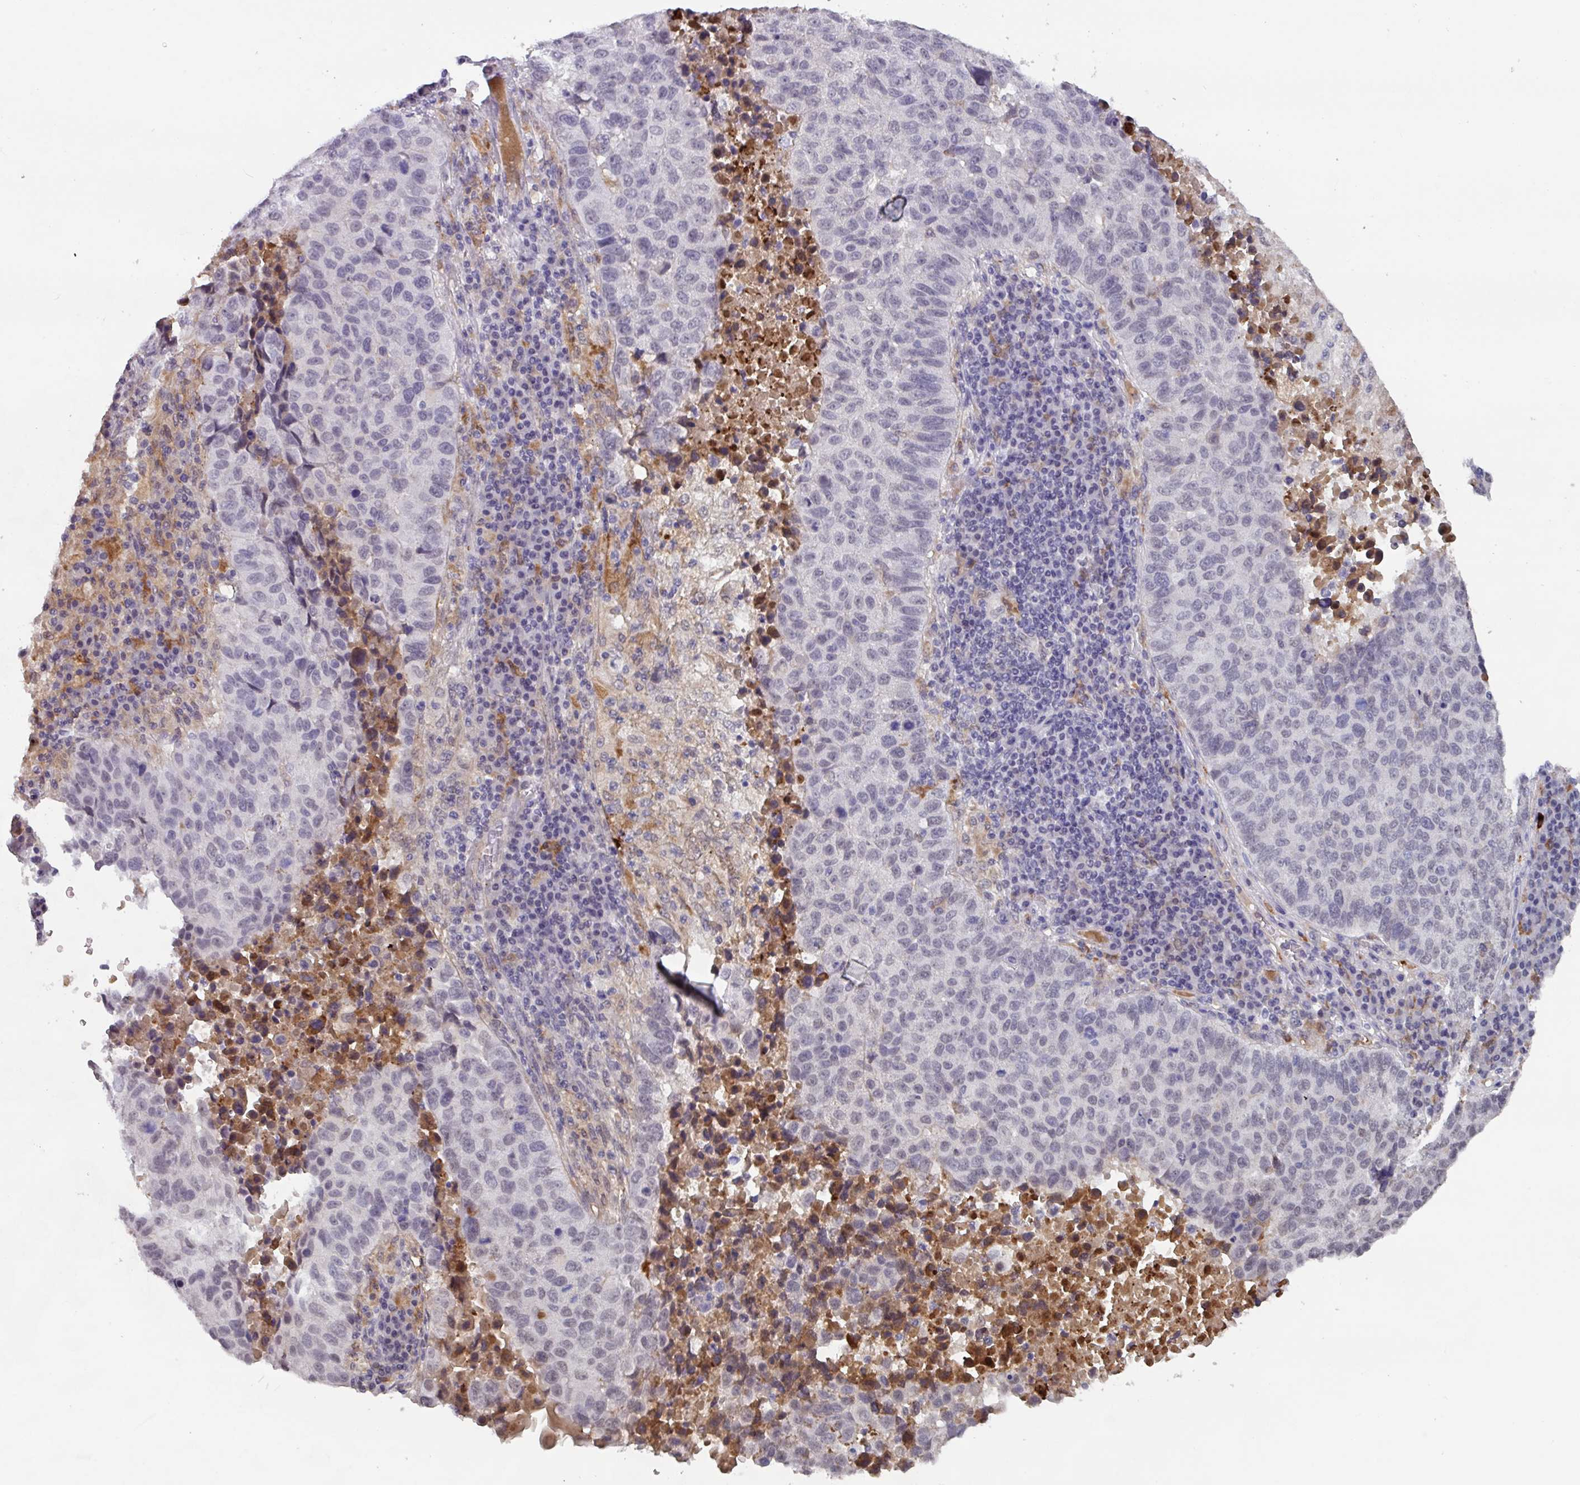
{"staining": {"intensity": "negative", "quantity": "none", "location": "none"}, "tissue": "lung cancer", "cell_type": "Tumor cells", "image_type": "cancer", "snomed": [{"axis": "morphology", "description": "Squamous cell carcinoma, NOS"}, {"axis": "topography", "description": "Lung"}], "caption": "Human squamous cell carcinoma (lung) stained for a protein using immunohistochemistry (IHC) exhibits no positivity in tumor cells.", "gene": "C1QB", "patient": {"sex": "male", "age": 73}}